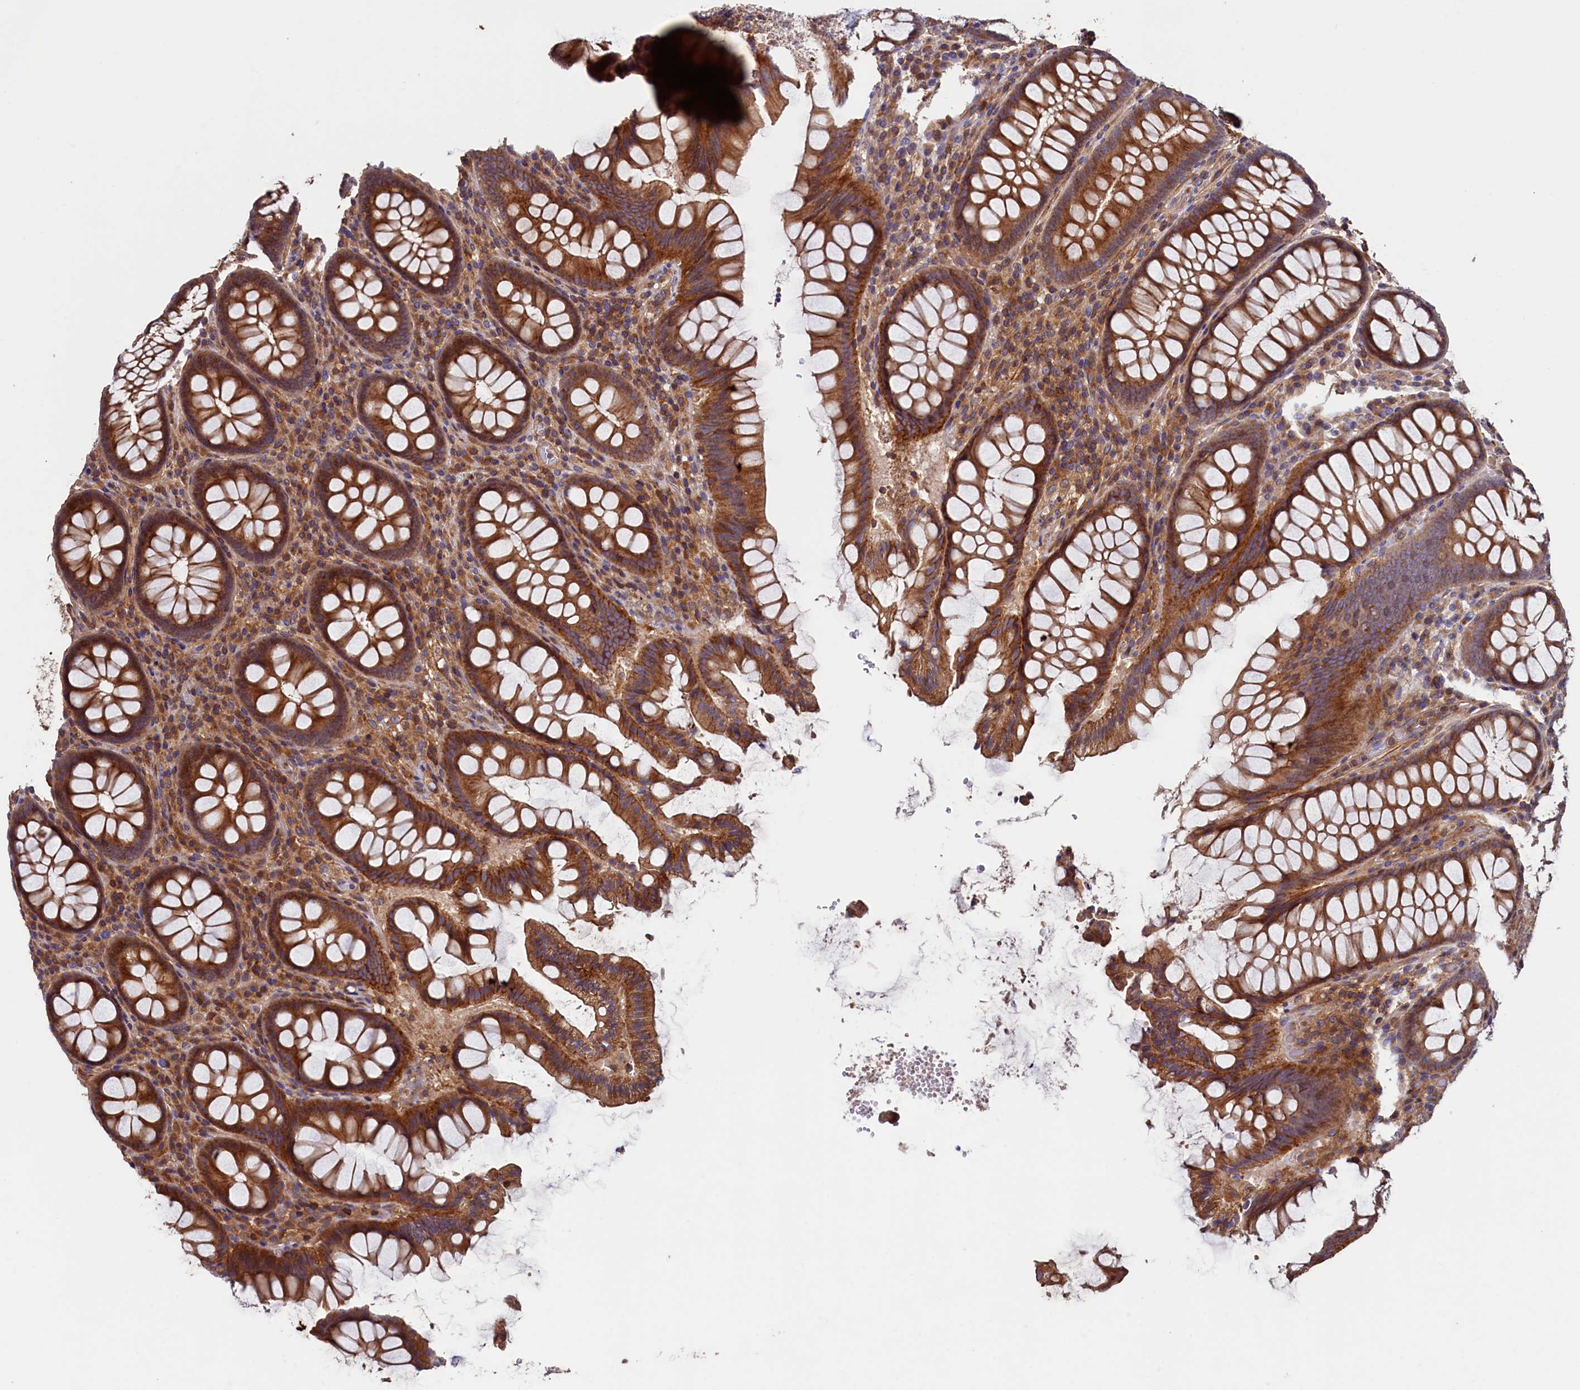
{"staining": {"intensity": "moderate", "quantity": ">75%", "location": "cytoplasmic/membranous"}, "tissue": "colon", "cell_type": "Endothelial cells", "image_type": "normal", "snomed": [{"axis": "morphology", "description": "Normal tissue, NOS"}, {"axis": "topography", "description": "Colon"}], "caption": "Colon stained with DAB IHC displays medium levels of moderate cytoplasmic/membranous staining in about >75% of endothelial cells.", "gene": "DUOXA1", "patient": {"sex": "female", "age": 79}}